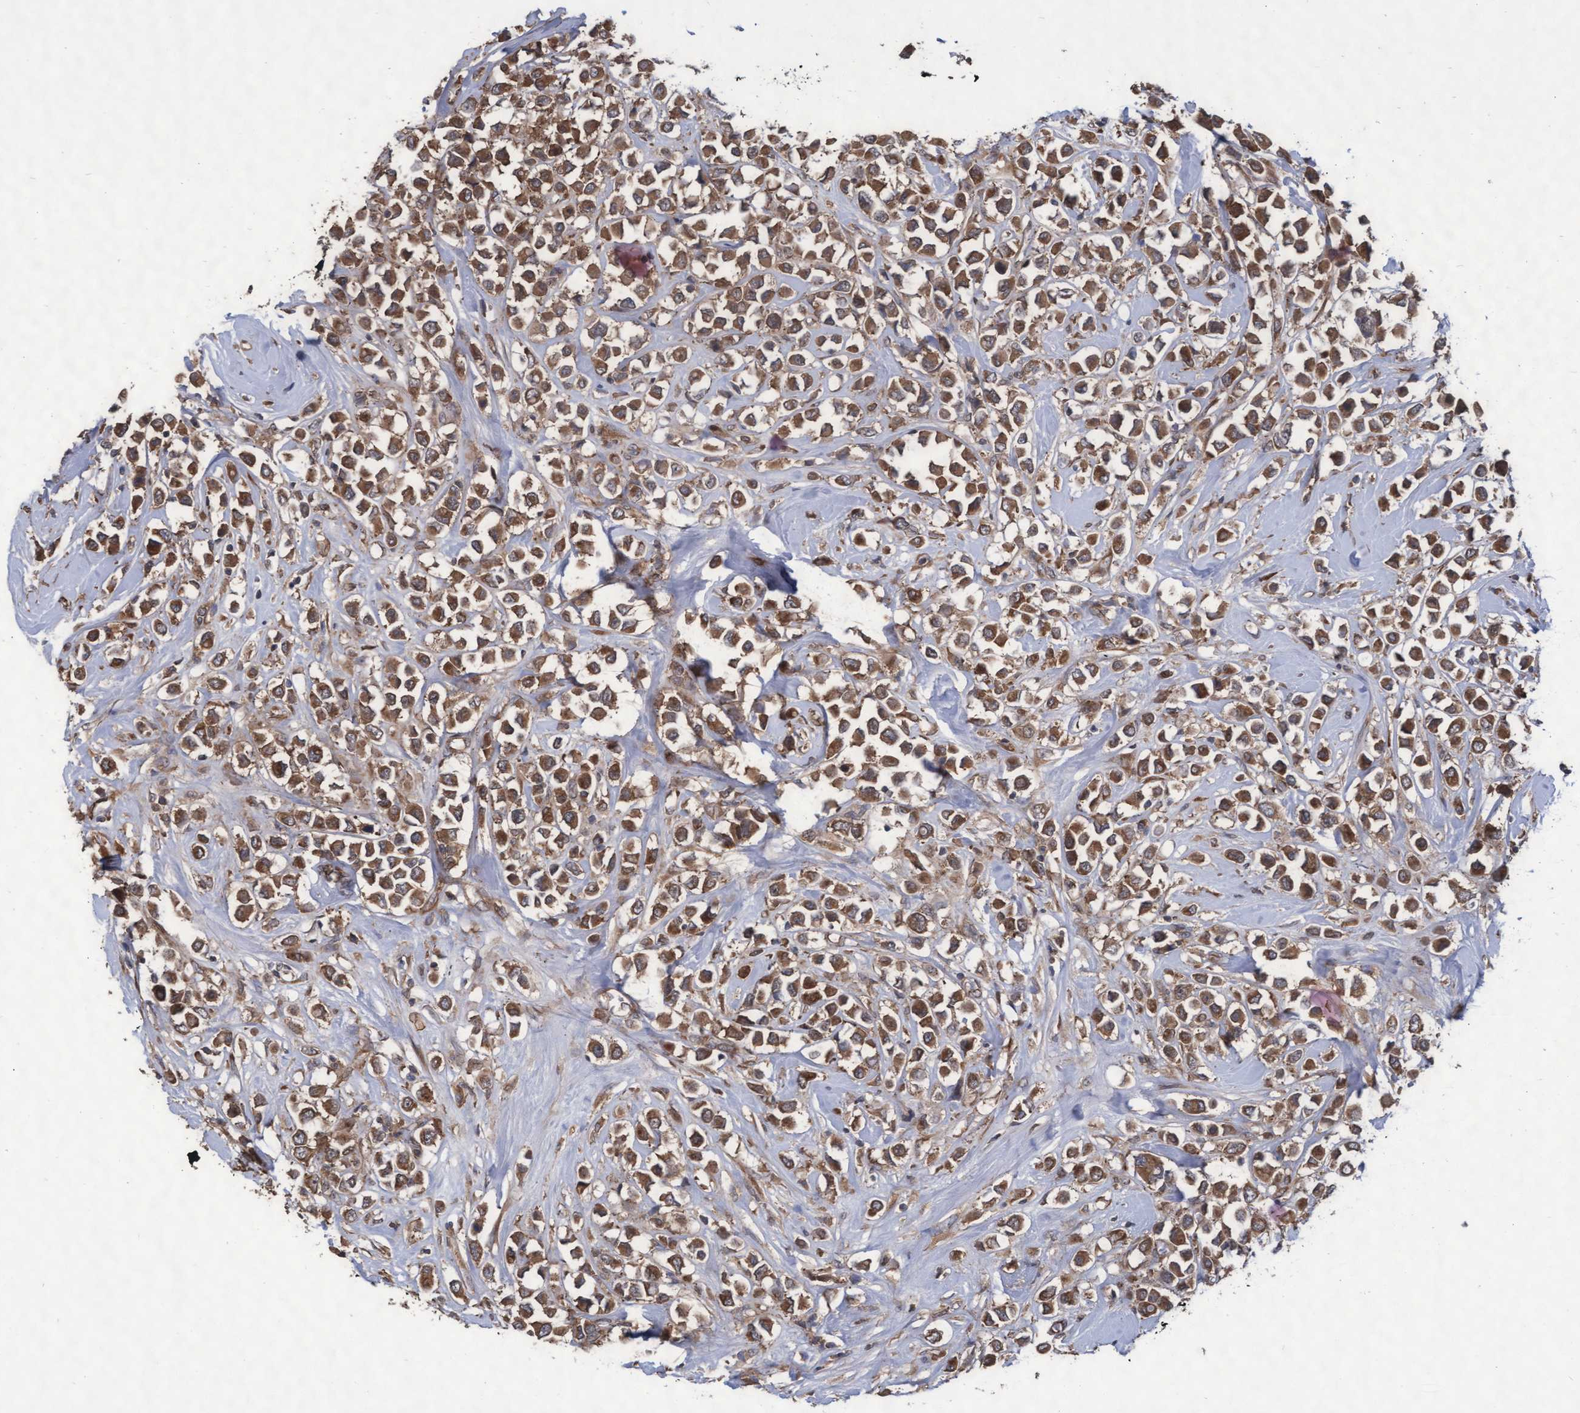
{"staining": {"intensity": "strong", "quantity": ">75%", "location": "cytoplasmic/membranous"}, "tissue": "breast cancer", "cell_type": "Tumor cells", "image_type": "cancer", "snomed": [{"axis": "morphology", "description": "Duct carcinoma"}, {"axis": "topography", "description": "Breast"}], "caption": "The micrograph displays a brown stain indicating the presence of a protein in the cytoplasmic/membranous of tumor cells in breast cancer.", "gene": "ABCF2", "patient": {"sex": "female", "age": 61}}